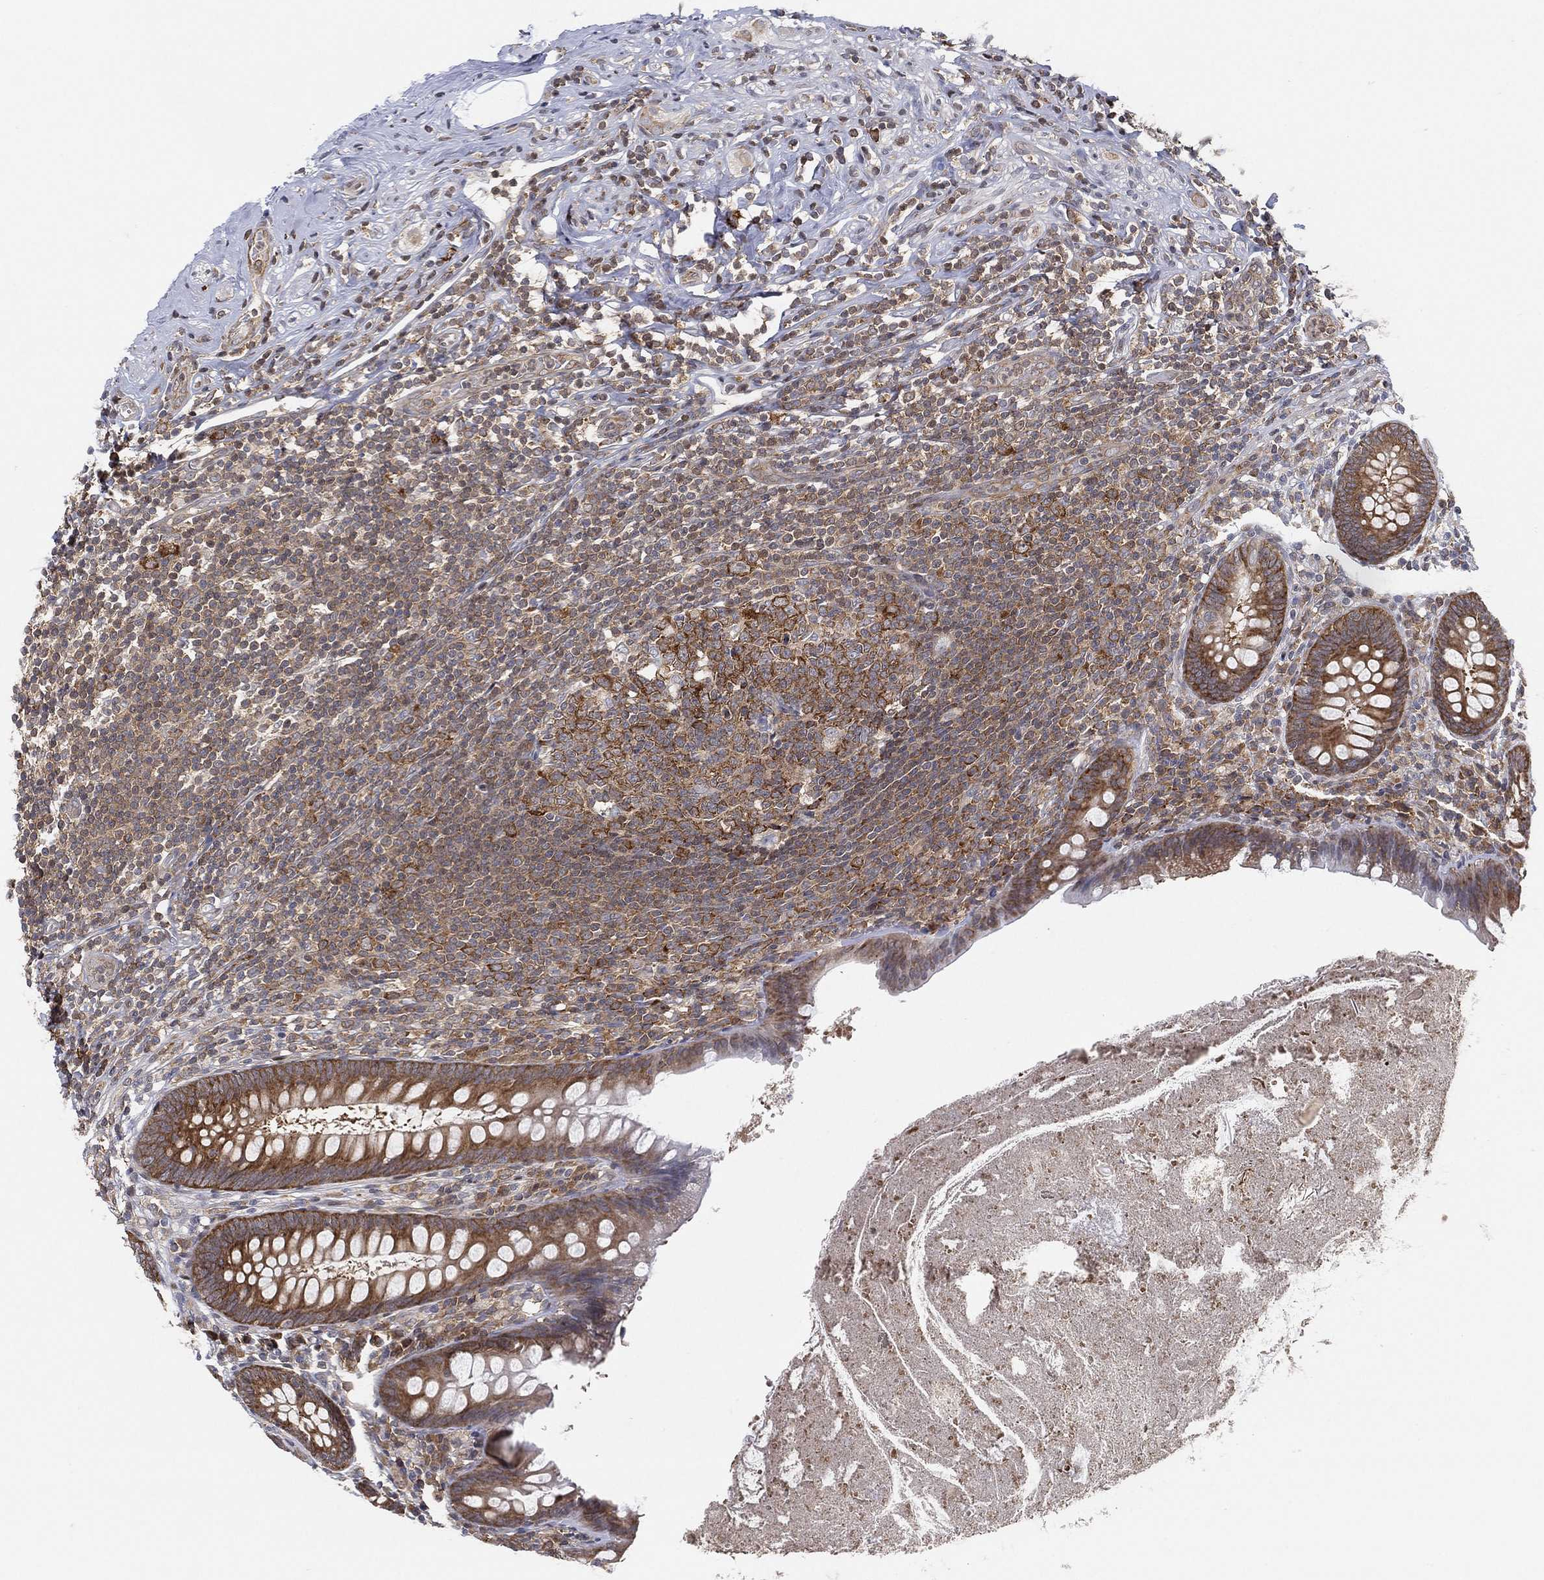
{"staining": {"intensity": "strong", "quantity": "25%-75%", "location": "cytoplasmic/membranous"}, "tissue": "appendix", "cell_type": "Glandular cells", "image_type": "normal", "snomed": [{"axis": "morphology", "description": "Normal tissue, NOS"}, {"axis": "topography", "description": "Appendix"}], "caption": "Immunohistochemical staining of normal appendix demonstrates high levels of strong cytoplasmic/membranous expression in about 25%-75% of glandular cells.", "gene": "TMTC4", "patient": {"sex": "male", "age": 47}}